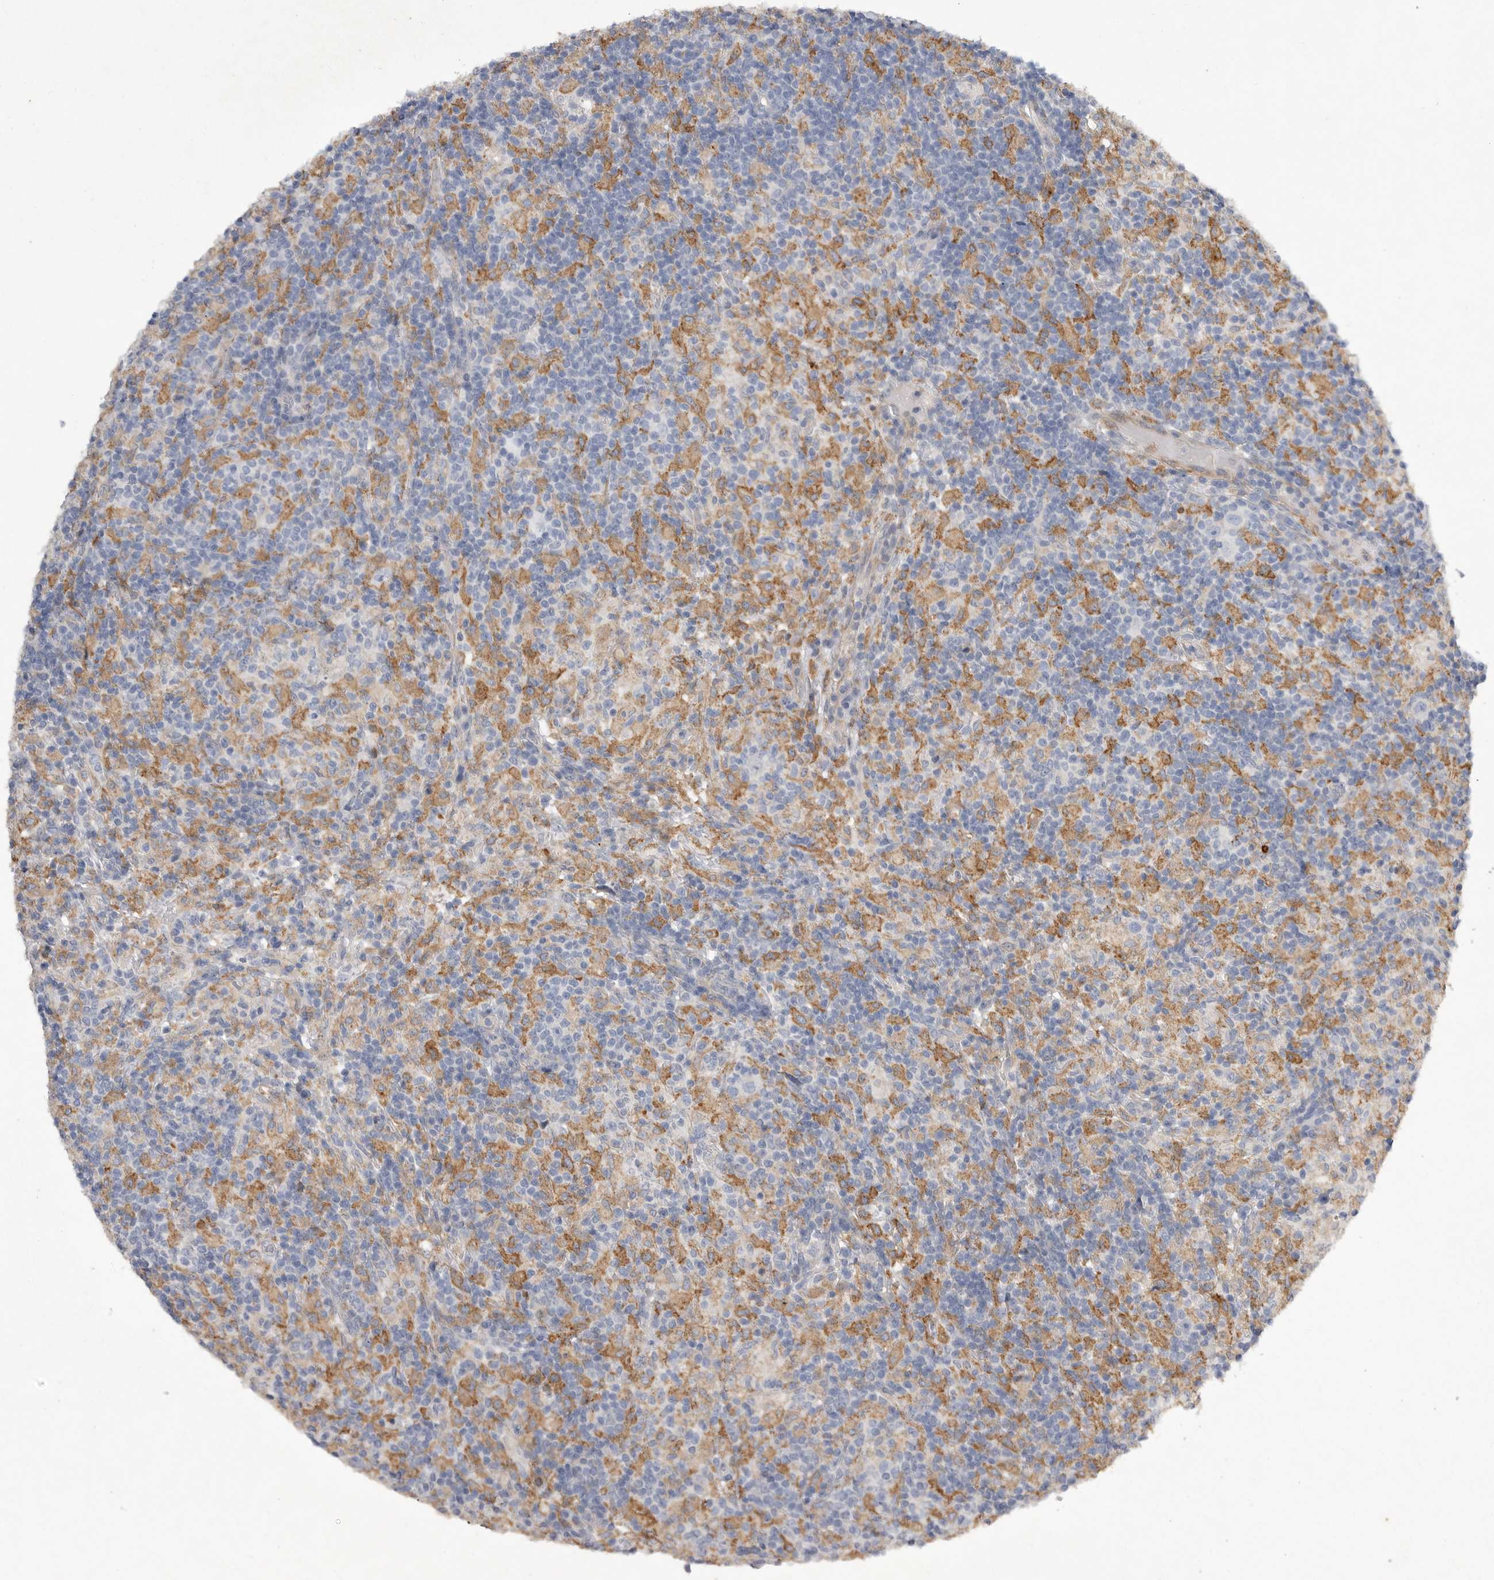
{"staining": {"intensity": "negative", "quantity": "none", "location": "none"}, "tissue": "lymphoma", "cell_type": "Tumor cells", "image_type": "cancer", "snomed": [{"axis": "morphology", "description": "Hodgkin's disease, NOS"}, {"axis": "topography", "description": "Lymph node"}], "caption": "Lymphoma stained for a protein using immunohistochemistry exhibits no staining tumor cells.", "gene": "EDEM3", "patient": {"sex": "male", "age": 70}}